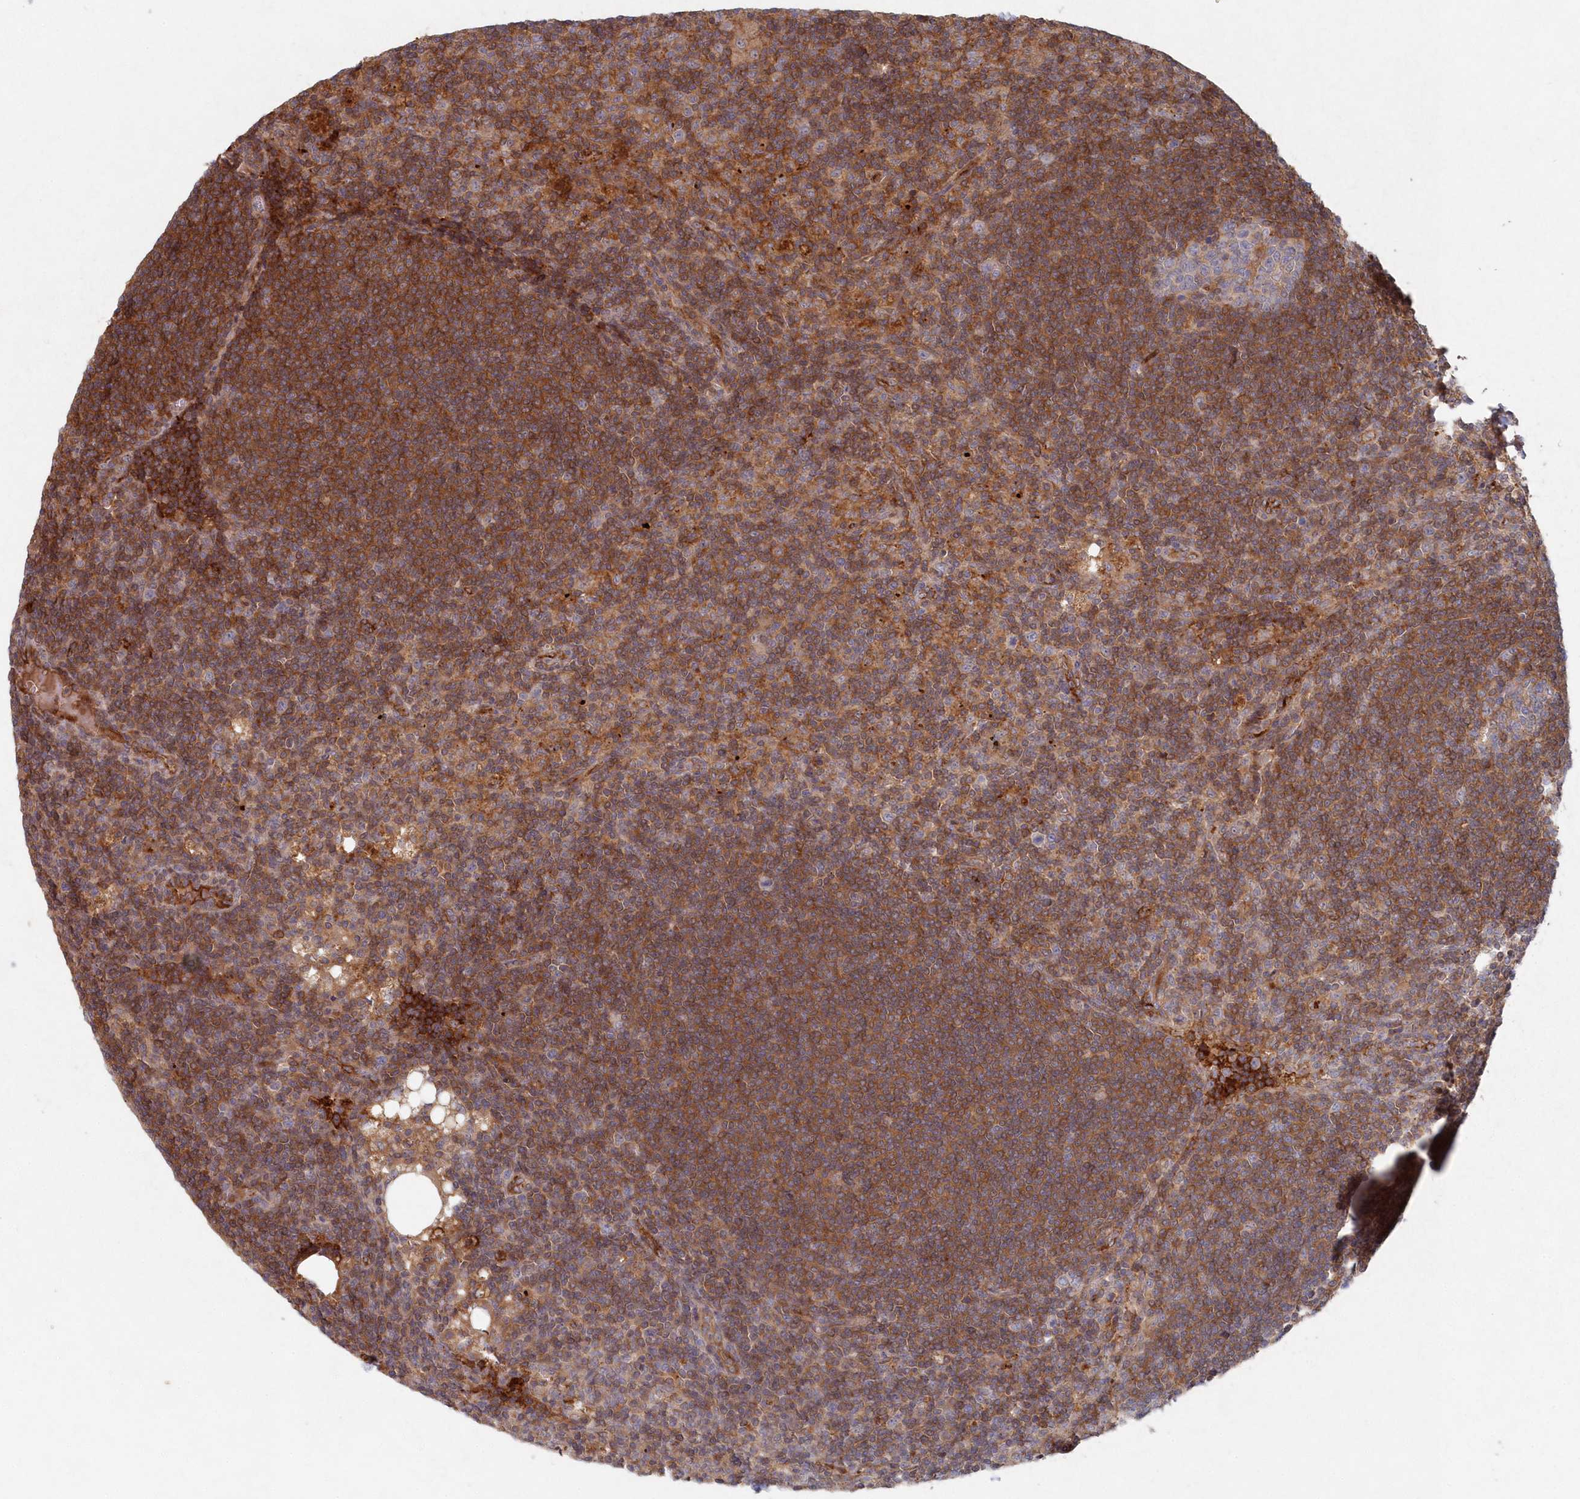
{"staining": {"intensity": "weak", "quantity": "<25%", "location": "cytoplasmic/membranous"}, "tissue": "lymph node", "cell_type": "Germinal center cells", "image_type": "normal", "snomed": [{"axis": "morphology", "description": "Normal tissue, NOS"}, {"axis": "topography", "description": "Lymph node"}], "caption": "The immunohistochemistry (IHC) histopathology image has no significant staining in germinal center cells of lymph node. (DAB (3,3'-diaminobenzidine) immunohistochemistry, high magnification).", "gene": "ABHD14B", "patient": {"sex": "male", "age": 69}}